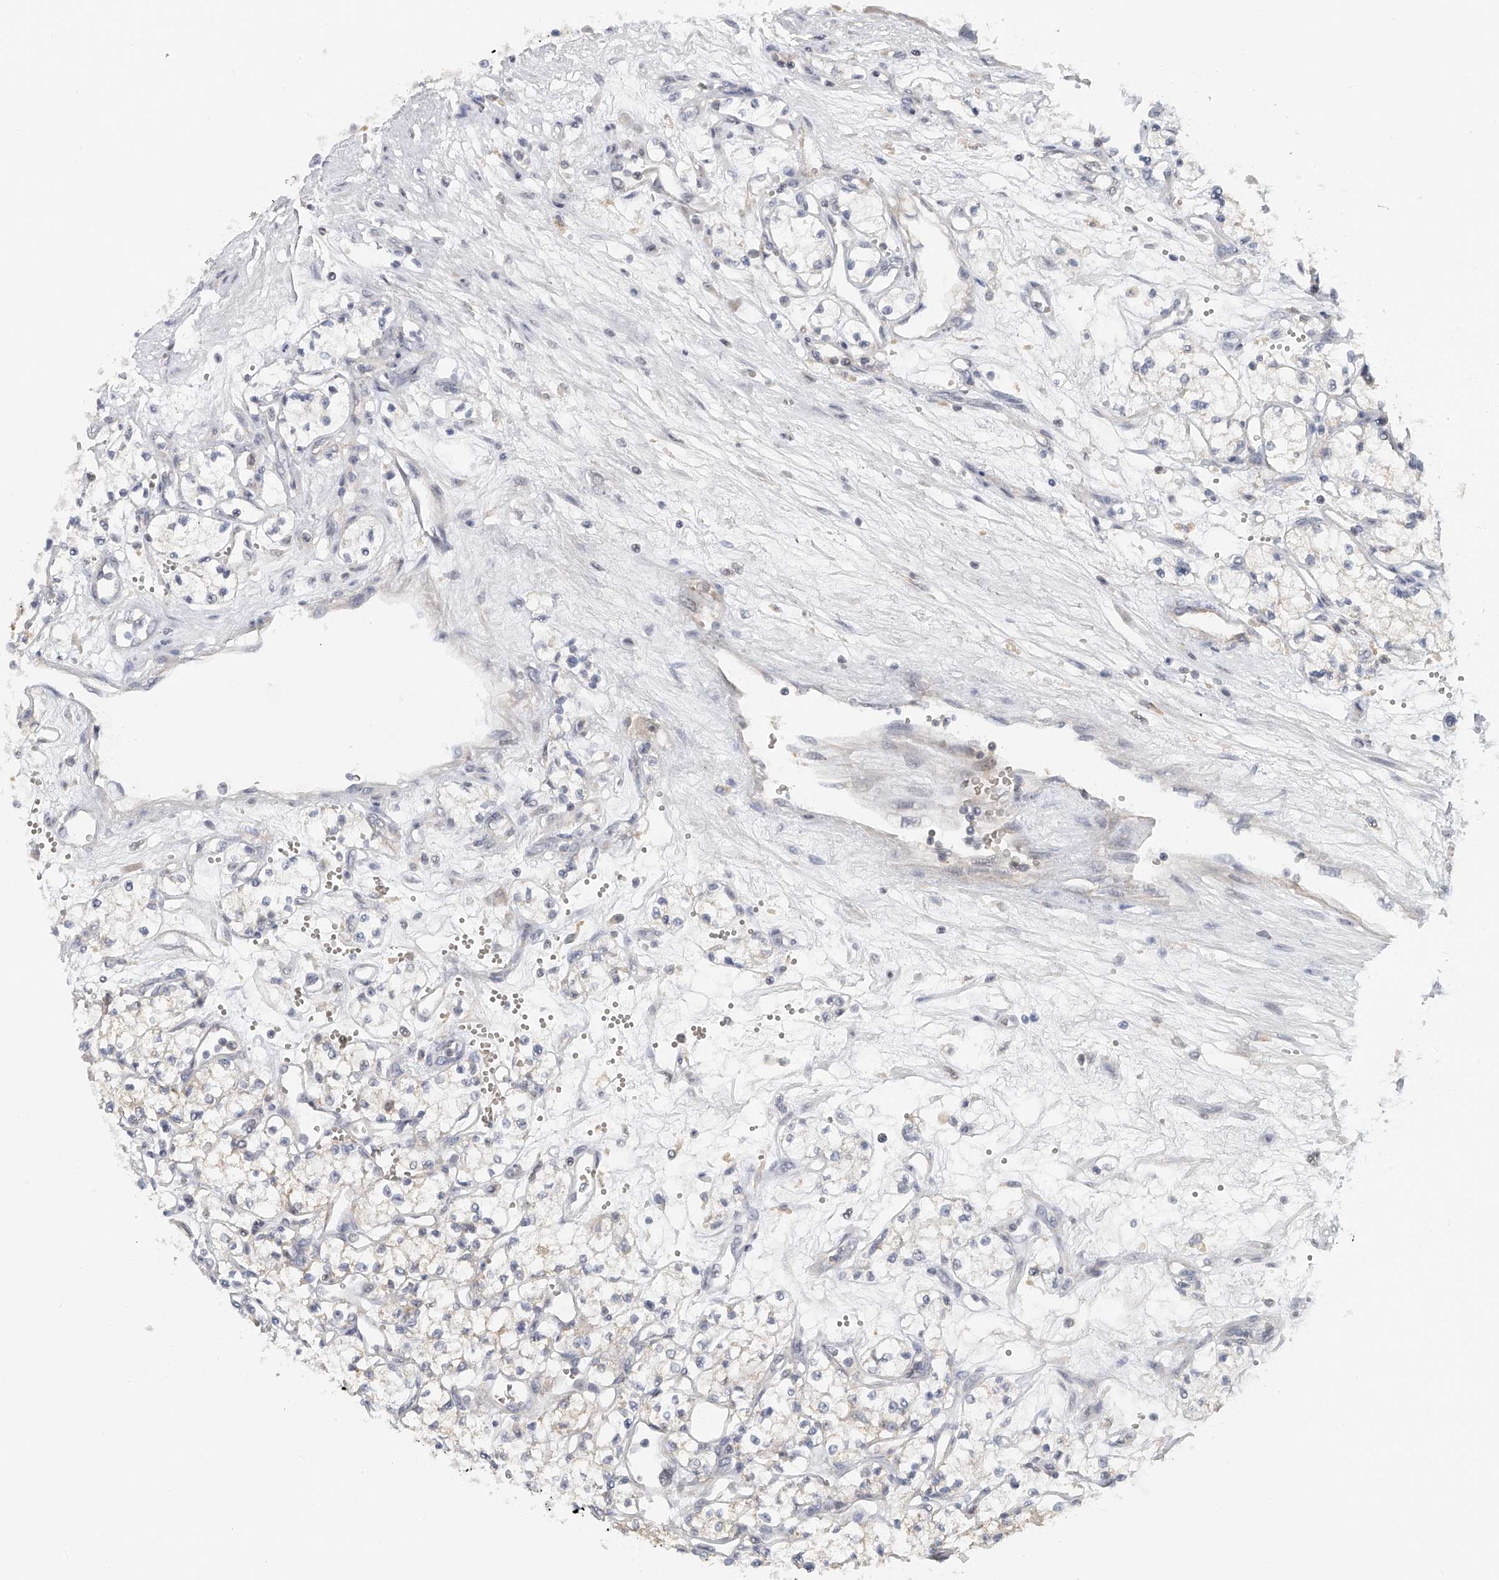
{"staining": {"intensity": "negative", "quantity": "none", "location": "none"}, "tissue": "renal cancer", "cell_type": "Tumor cells", "image_type": "cancer", "snomed": [{"axis": "morphology", "description": "Adenocarcinoma, NOS"}, {"axis": "topography", "description": "Kidney"}], "caption": "DAB (3,3'-diaminobenzidine) immunohistochemical staining of renal cancer (adenocarcinoma) exhibits no significant expression in tumor cells.", "gene": "DDX43", "patient": {"sex": "male", "age": 59}}